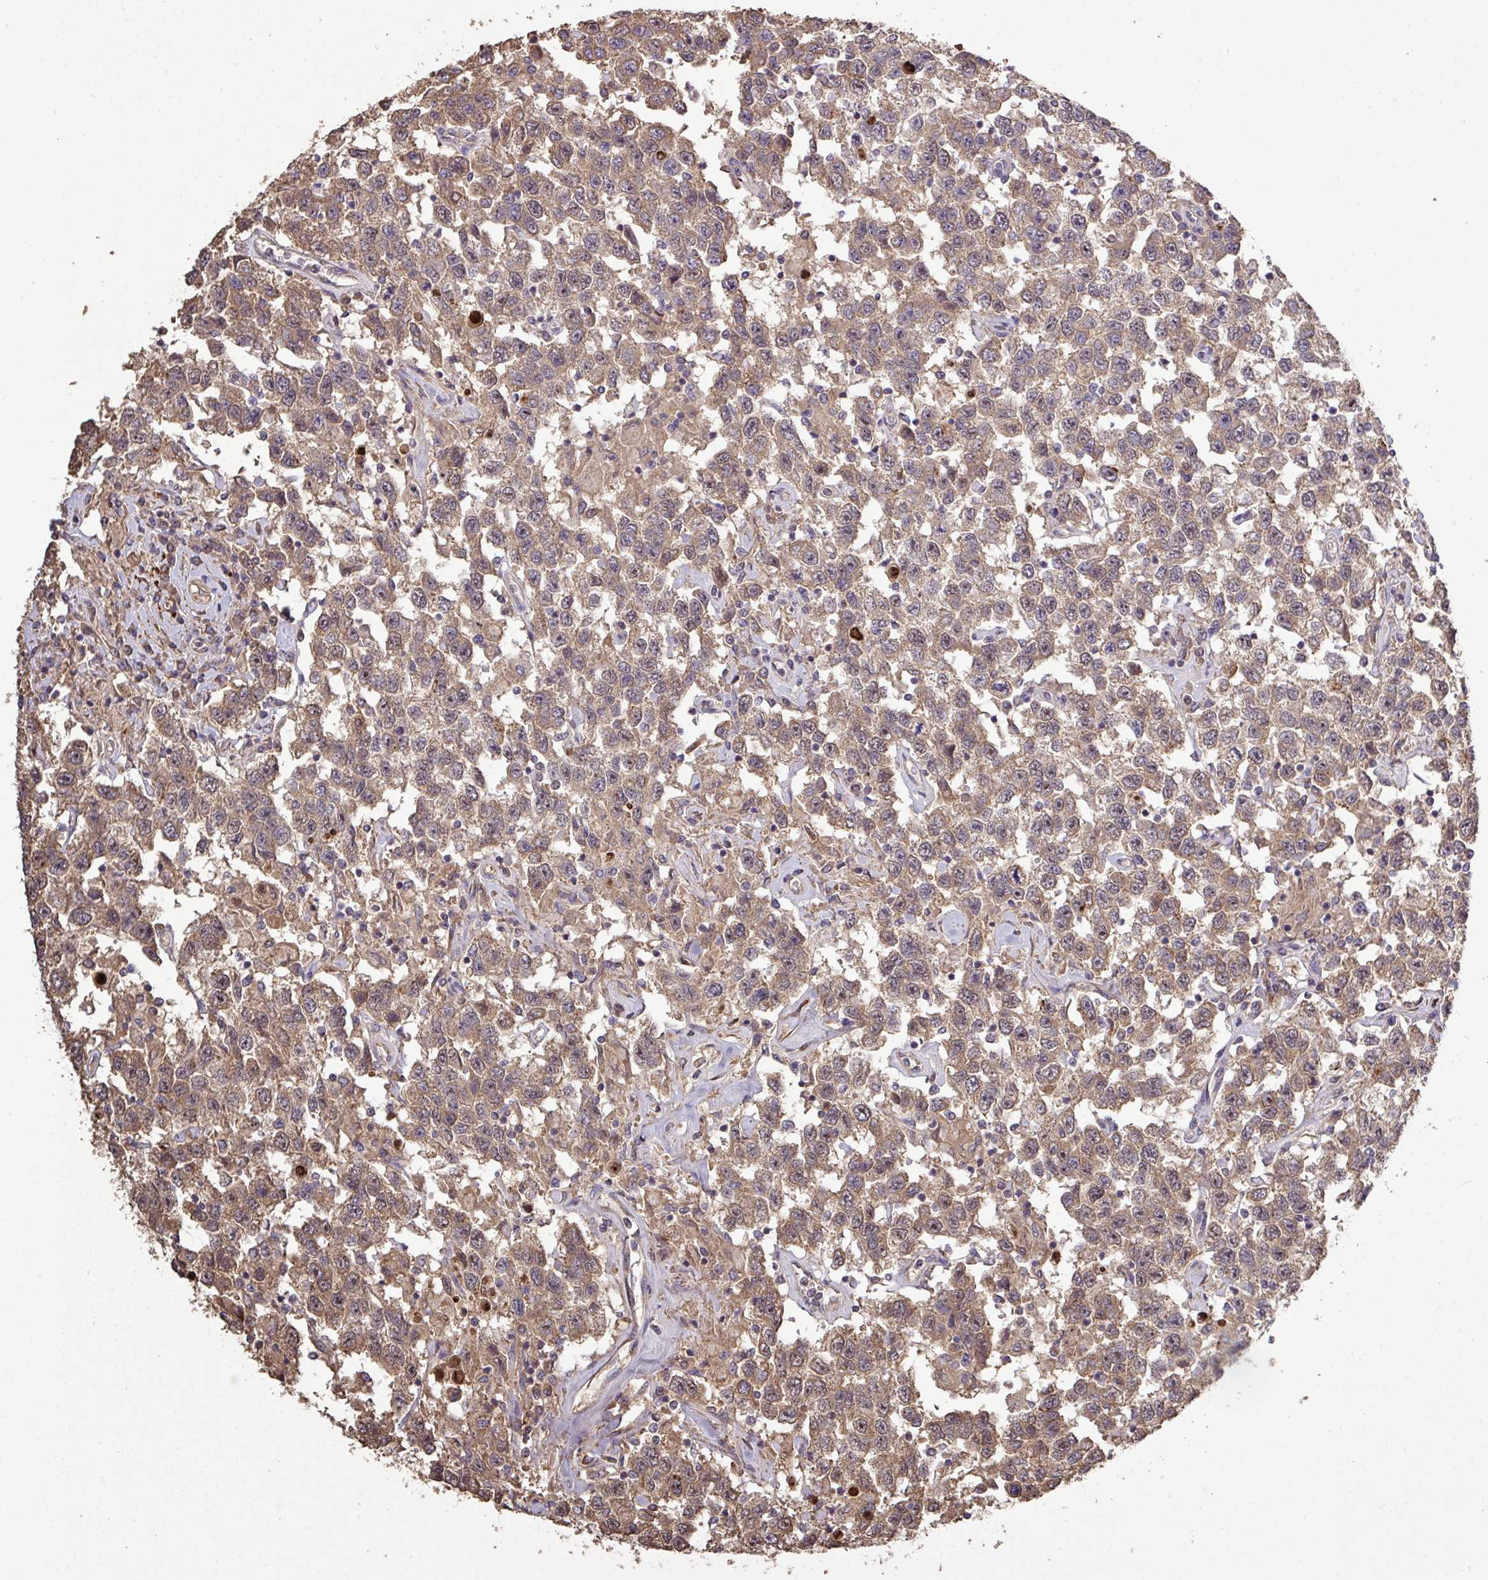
{"staining": {"intensity": "moderate", "quantity": ">75%", "location": "cytoplasmic/membranous"}, "tissue": "testis cancer", "cell_type": "Tumor cells", "image_type": "cancer", "snomed": [{"axis": "morphology", "description": "Seminoma, NOS"}, {"axis": "topography", "description": "Testis"}], "caption": "Immunohistochemistry (IHC) image of human testis seminoma stained for a protein (brown), which displays medium levels of moderate cytoplasmic/membranous expression in approximately >75% of tumor cells.", "gene": "ISLR", "patient": {"sex": "male", "age": 41}}